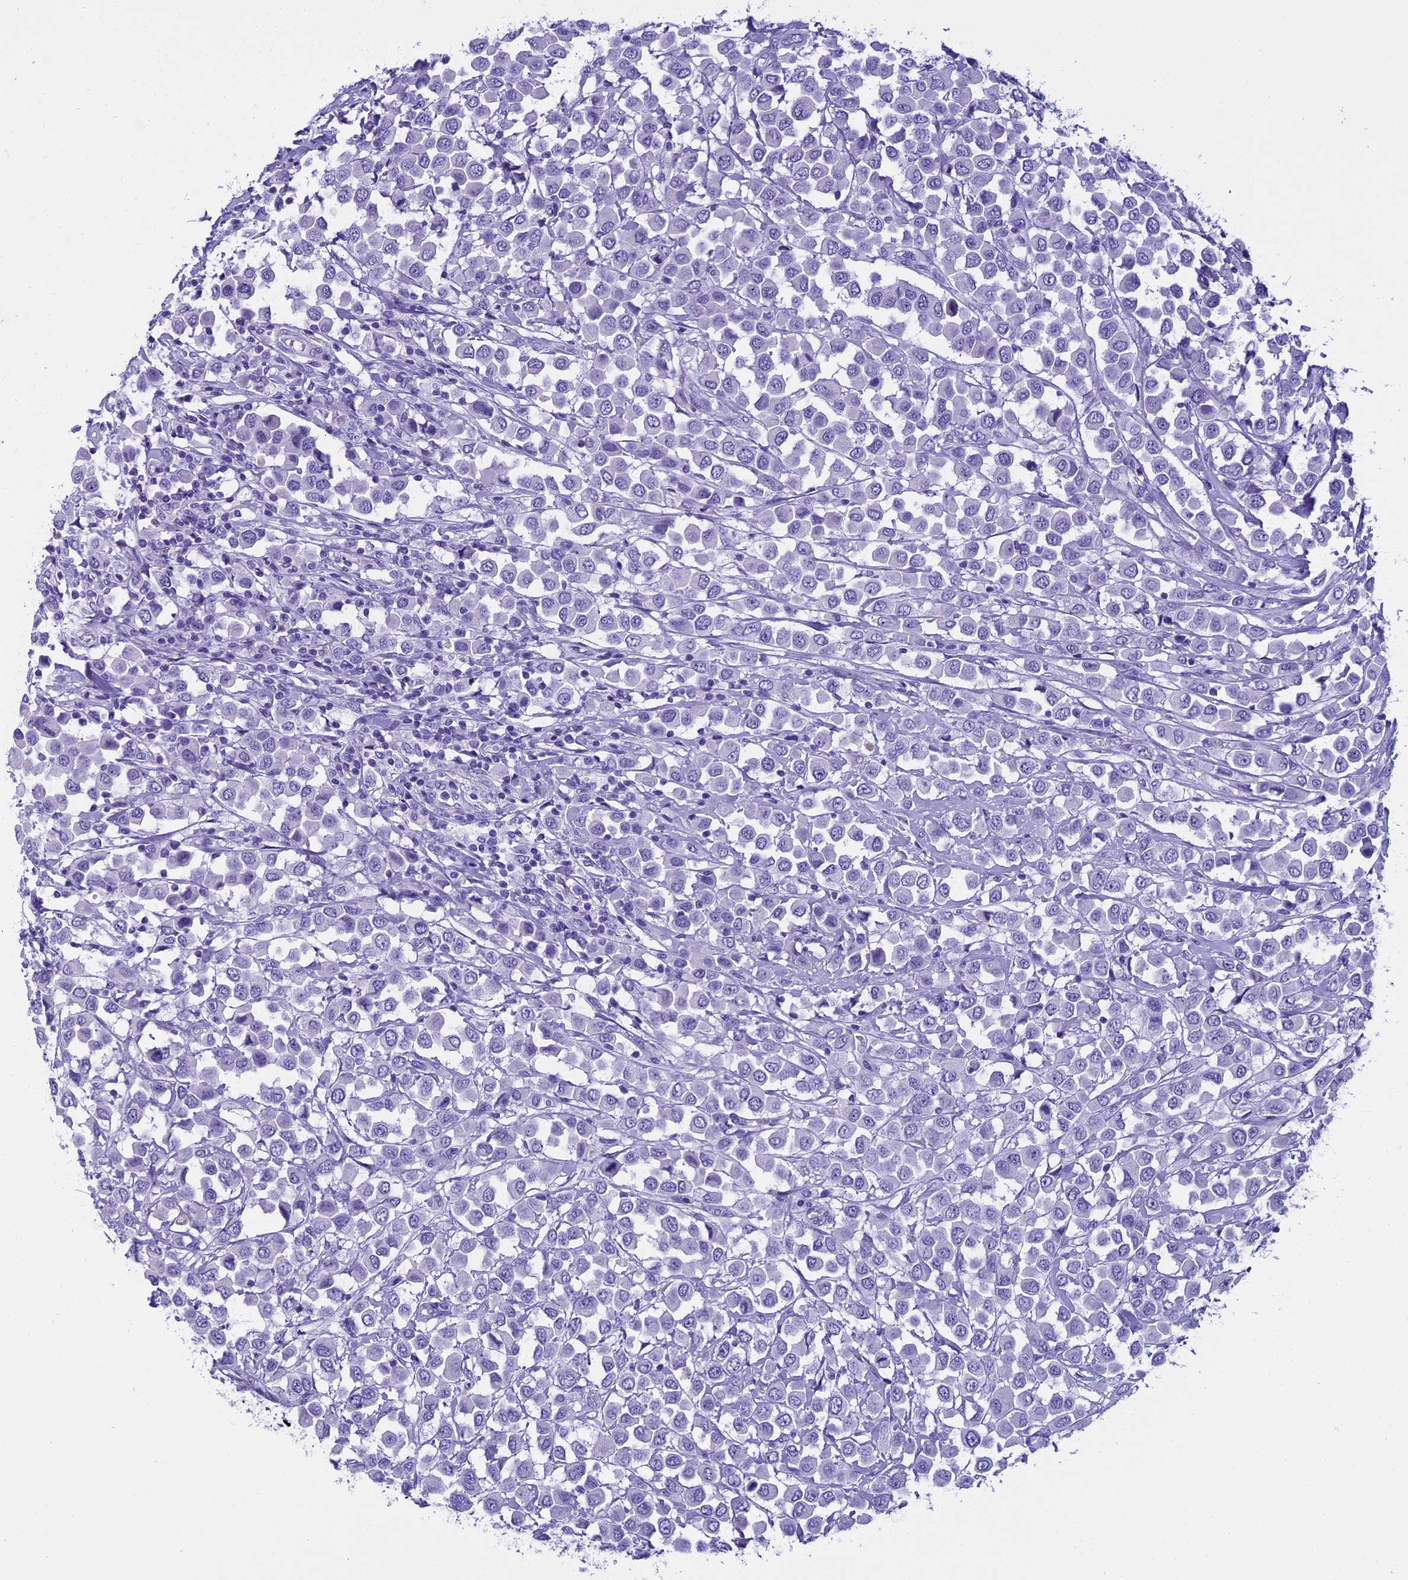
{"staining": {"intensity": "negative", "quantity": "none", "location": "none"}, "tissue": "breast cancer", "cell_type": "Tumor cells", "image_type": "cancer", "snomed": [{"axis": "morphology", "description": "Duct carcinoma"}, {"axis": "topography", "description": "Breast"}], "caption": "Tumor cells are negative for protein expression in human infiltrating ductal carcinoma (breast).", "gene": "KCTD14", "patient": {"sex": "female", "age": 61}}